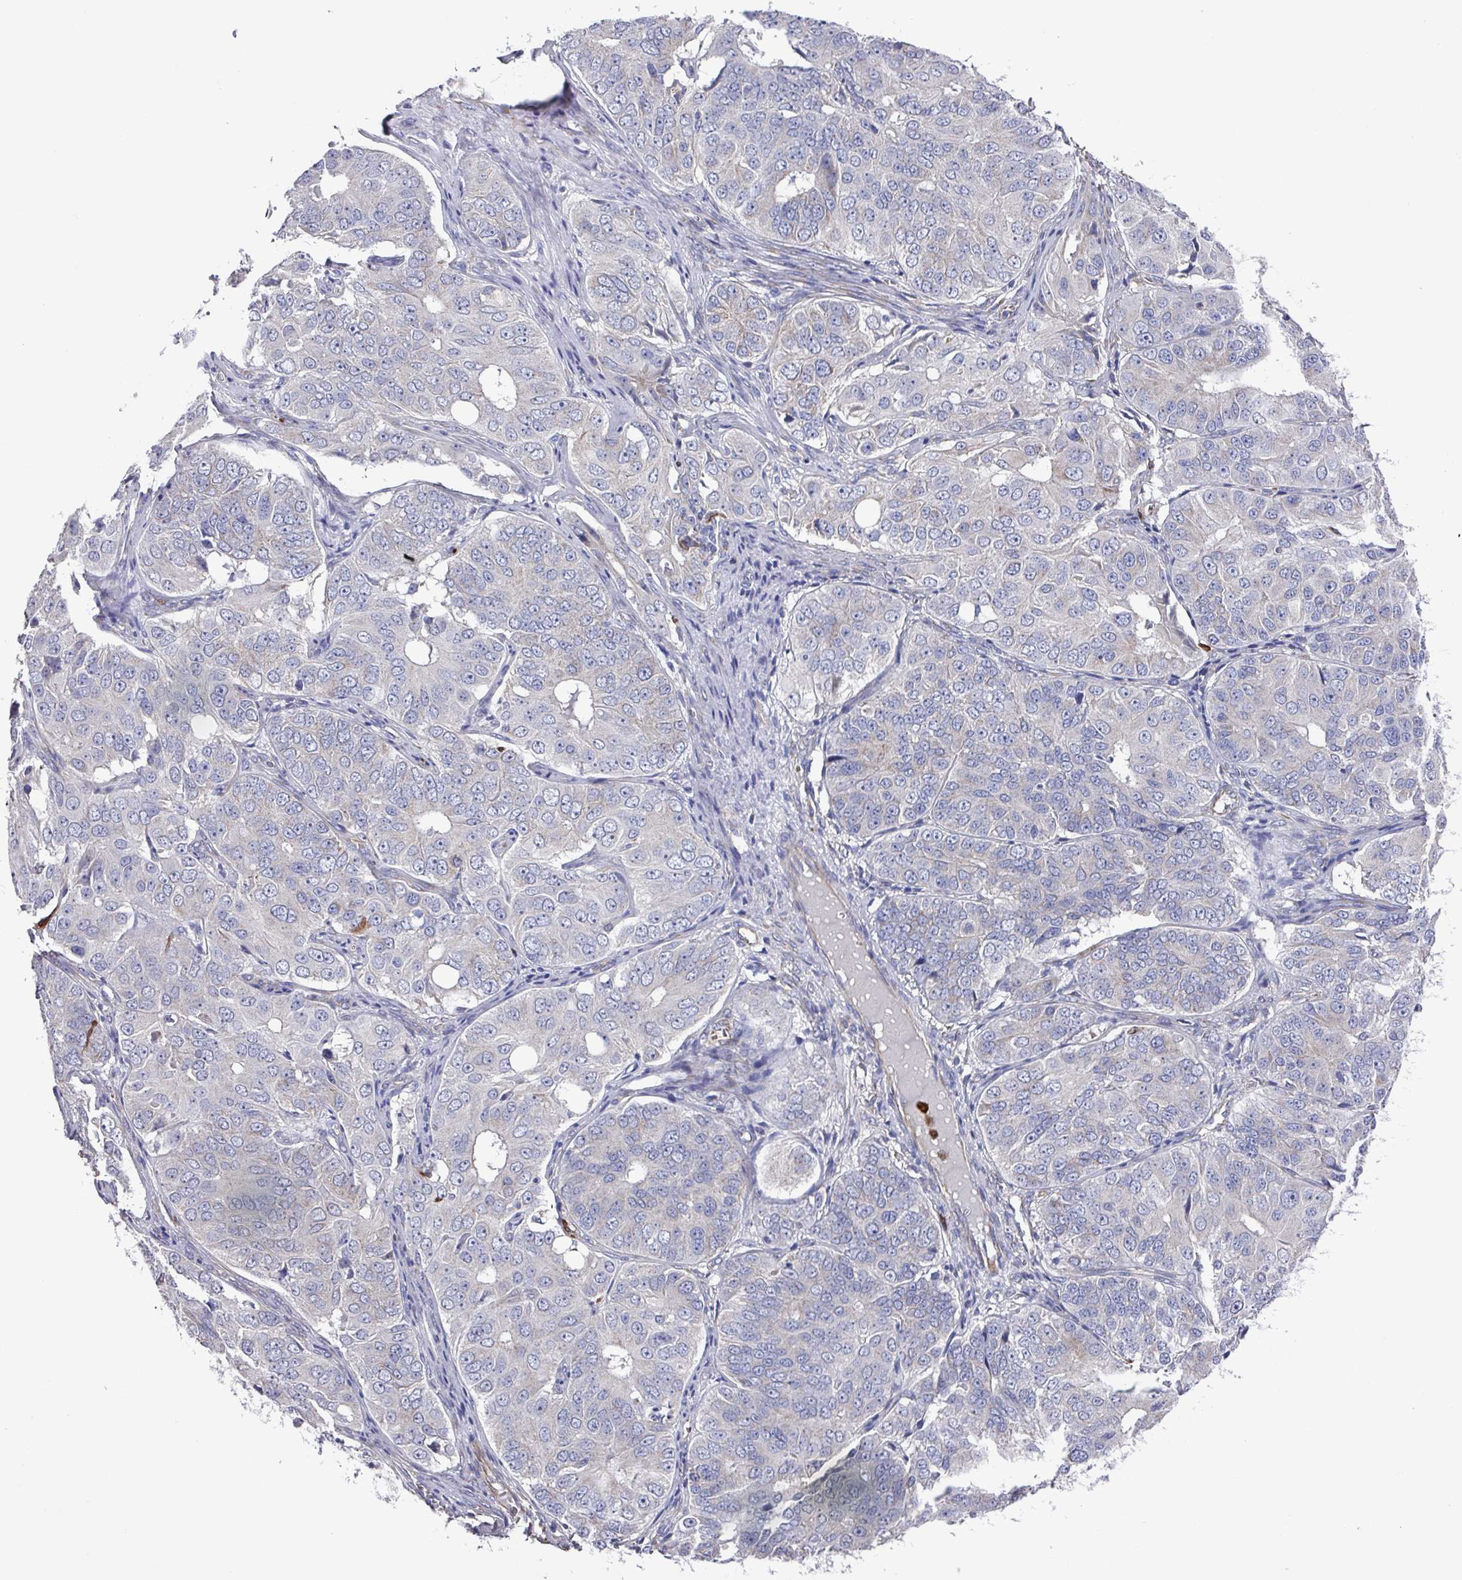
{"staining": {"intensity": "negative", "quantity": "none", "location": "none"}, "tissue": "ovarian cancer", "cell_type": "Tumor cells", "image_type": "cancer", "snomed": [{"axis": "morphology", "description": "Carcinoma, endometroid"}, {"axis": "topography", "description": "Ovary"}], "caption": "This is a histopathology image of immunohistochemistry staining of ovarian endometroid carcinoma, which shows no expression in tumor cells.", "gene": "UQCC2", "patient": {"sex": "female", "age": 51}}